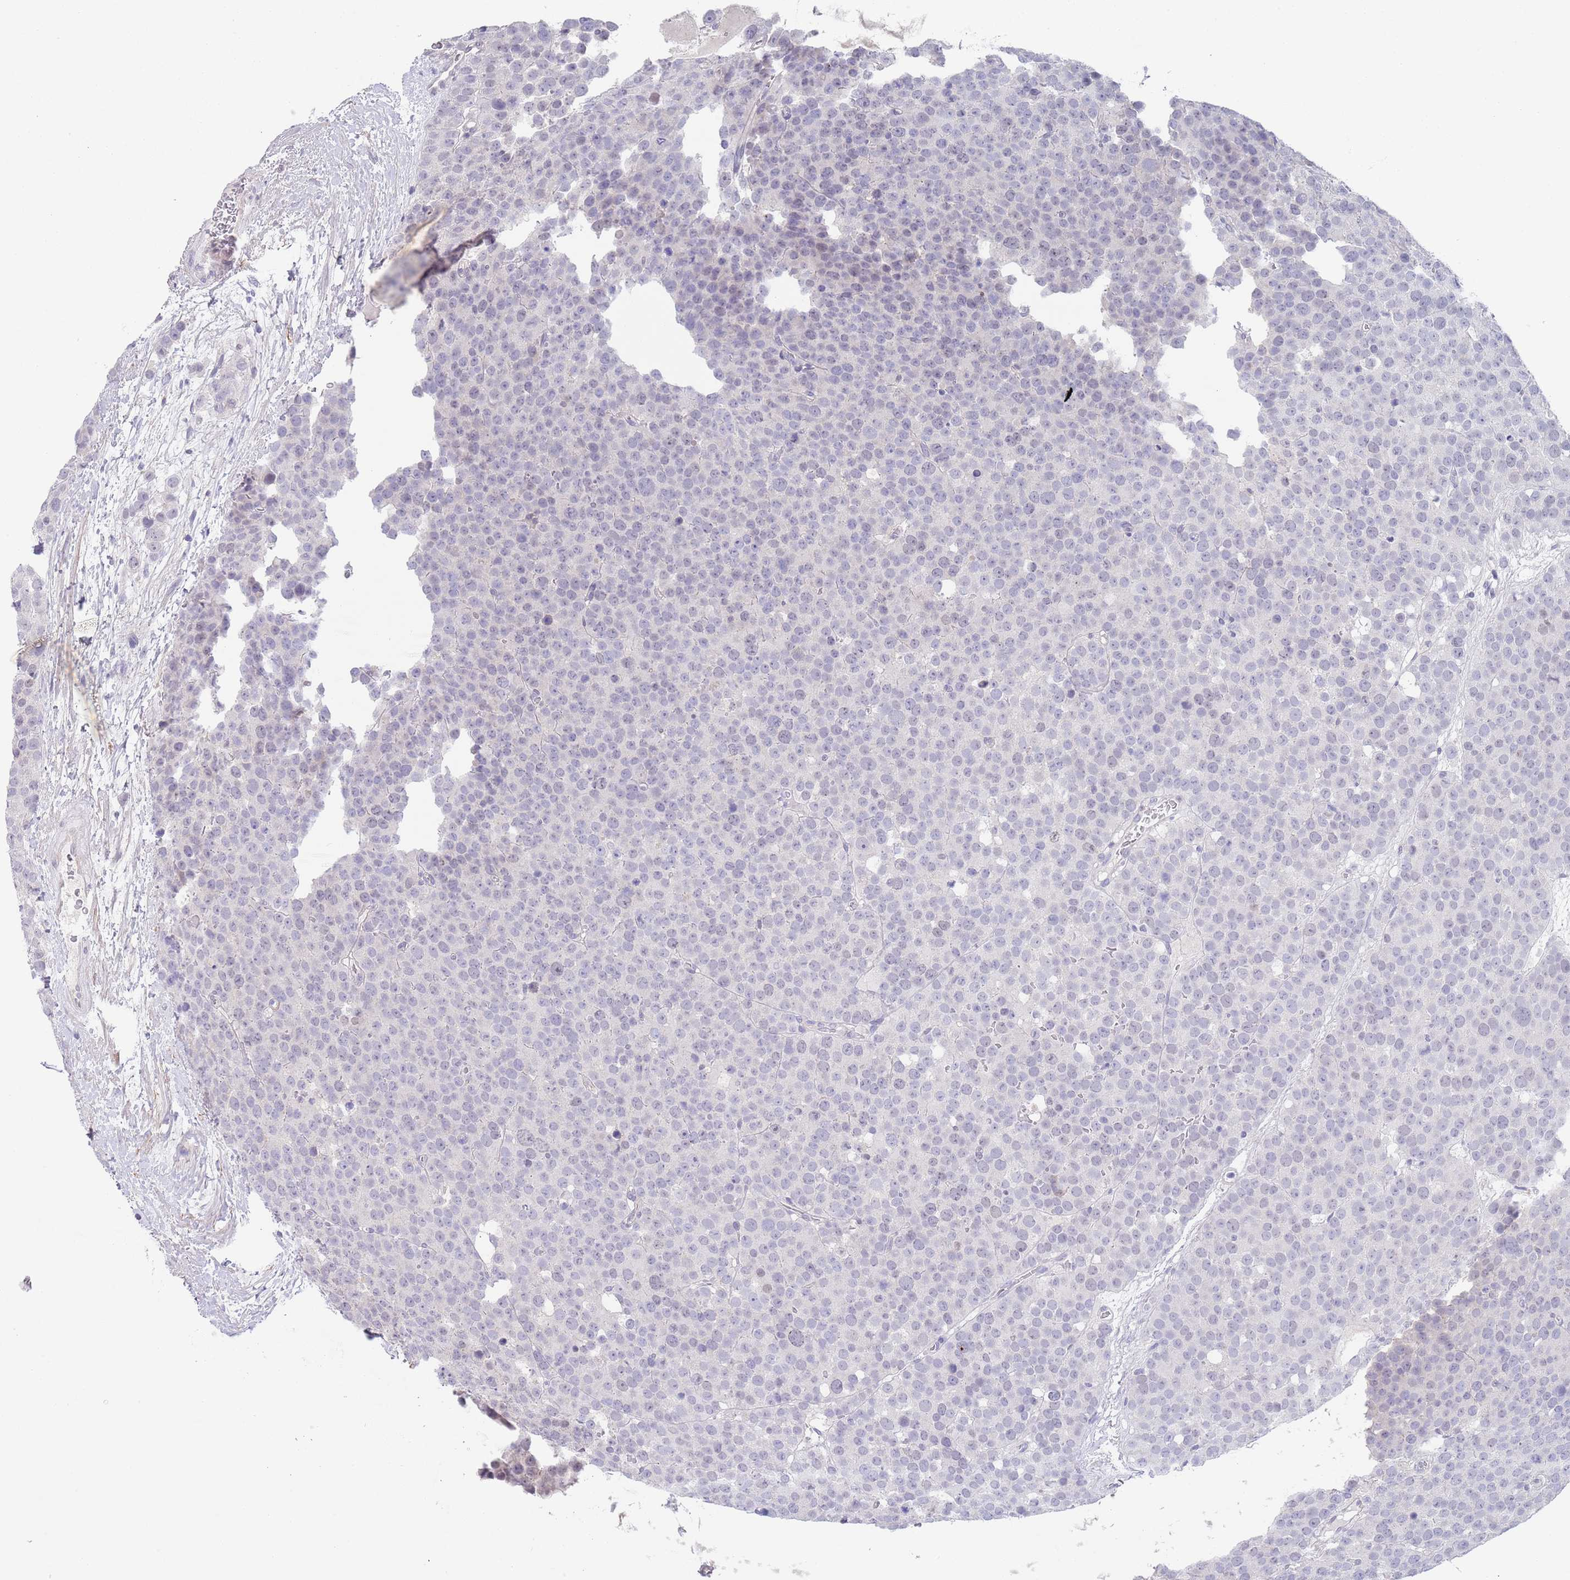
{"staining": {"intensity": "negative", "quantity": "none", "location": "none"}, "tissue": "testis cancer", "cell_type": "Tumor cells", "image_type": "cancer", "snomed": [{"axis": "morphology", "description": "Seminoma, NOS"}, {"axis": "topography", "description": "Testis"}], "caption": "Tumor cells show no significant protein staining in testis cancer (seminoma).", "gene": "RNF169", "patient": {"sex": "male", "age": 71}}